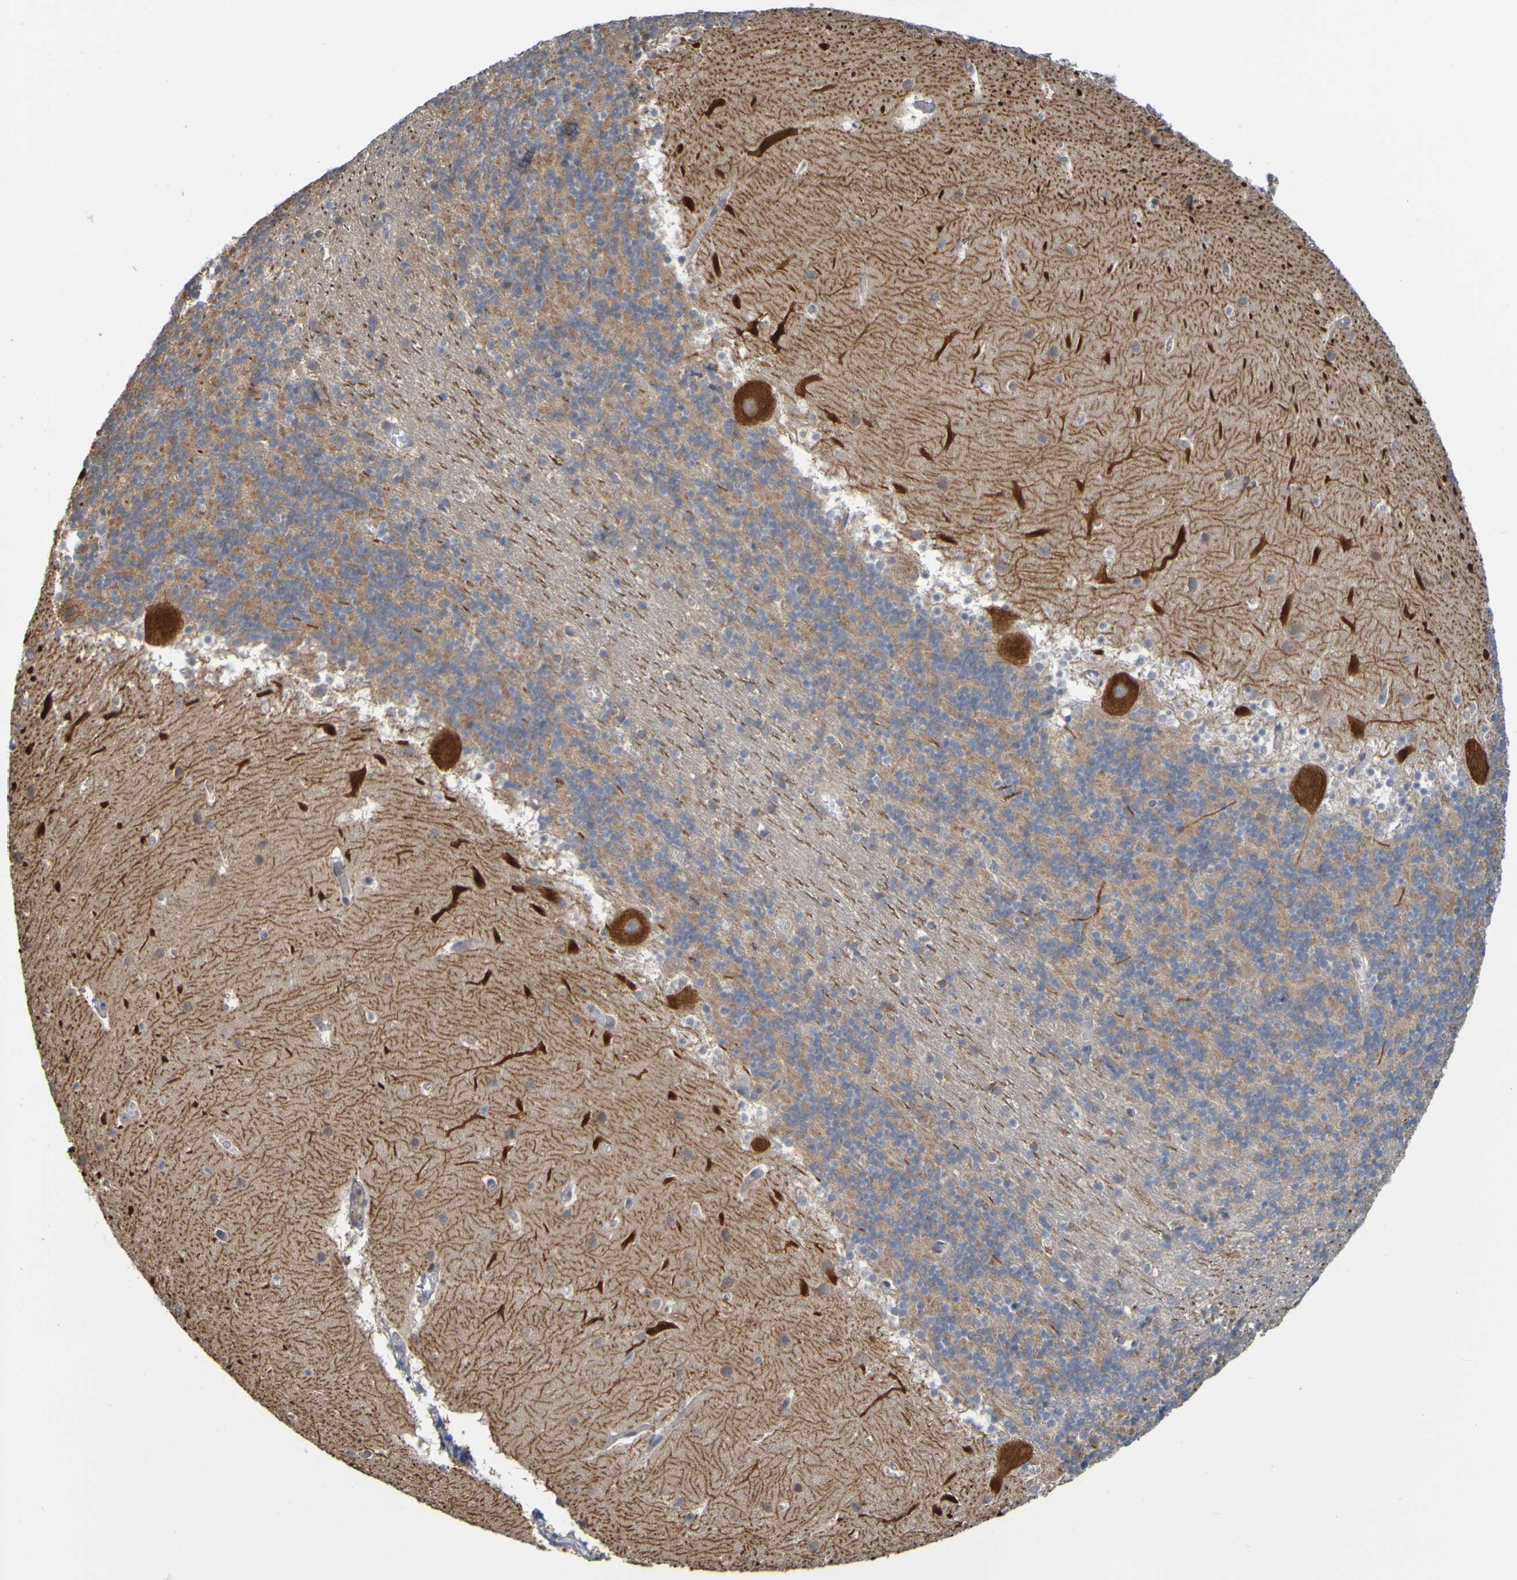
{"staining": {"intensity": "moderate", "quantity": "<25%", "location": "cytoplasmic/membranous"}, "tissue": "cerebellum", "cell_type": "Cells in granular layer", "image_type": "normal", "snomed": [{"axis": "morphology", "description": "Normal tissue, NOS"}, {"axis": "topography", "description": "Cerebellum"}], "caption": "An immunohistochemistry (IHC) photomicrograph of benign tissue is shown. Protein staining in brown shows moderate cytoplasmic/membranous positivity in cerebellum within cells in granular layer. The staining was performed using DAB, with brown indicating positive protein expression. Nuclei are stained blue with hematoxylin.", "gene": "NAV2", "patient": {"sex": "male", "age": 45}}